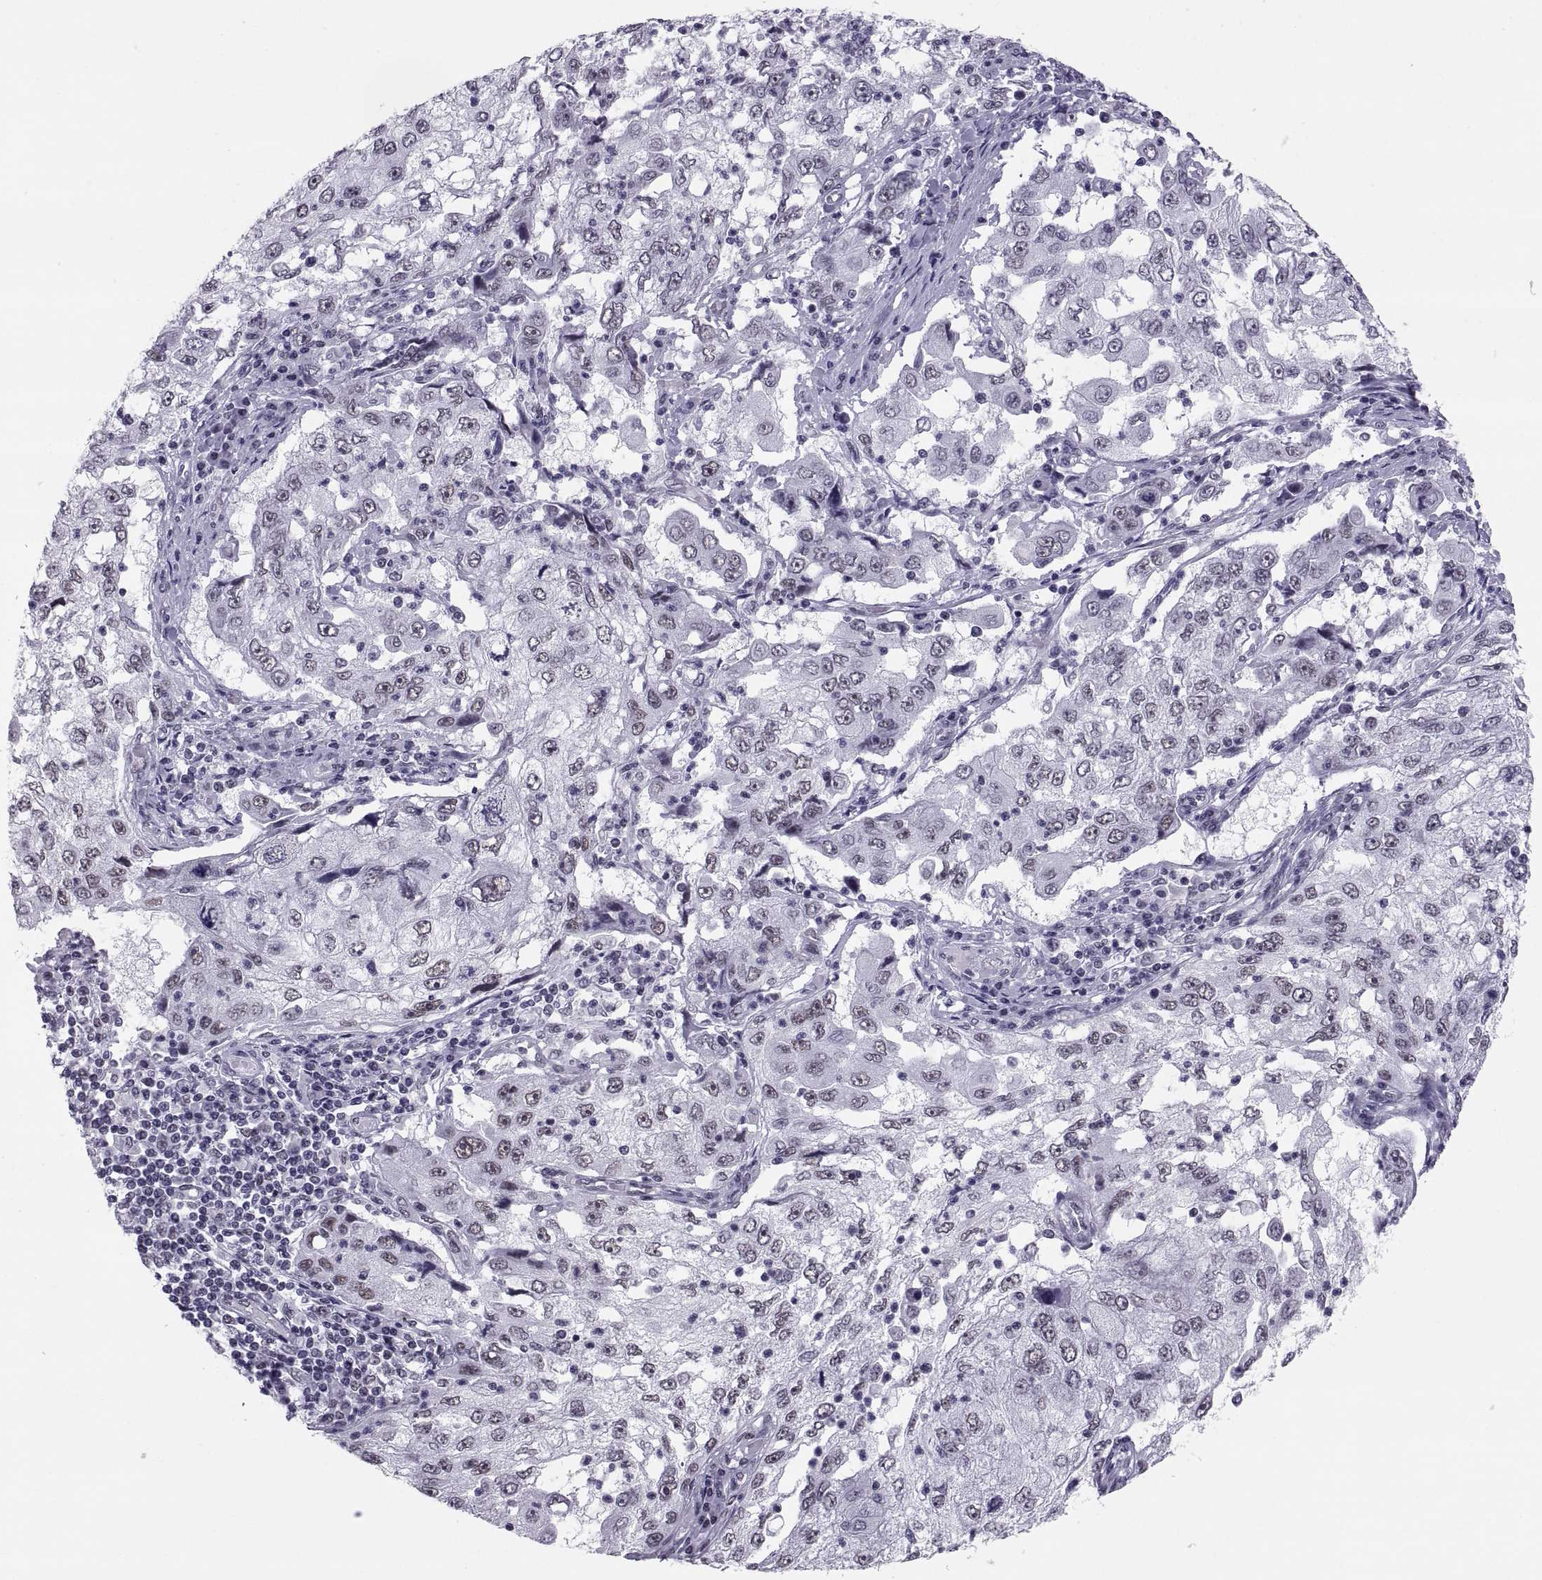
{"staining": {"intensity": "weak", "quantity": "<25%", "location": "cytoplasmic/membranous"}, "tissue": "cervical cancer", "cell_type": "Tumor cells", "image_type": "cancer", "snomed": [{"axis": "morphology", "description": "Squamous cell carcinoma, NOS"}, {"axis": "topography", "description": "Cervix"}], "caption": "Squamous cell carcinoma (cervical) was stained to show a protein in brown. There is no significant expression in tumor cells.", "gene": "NEUROD6", "patient": {"sex": "female", "age": 36}}